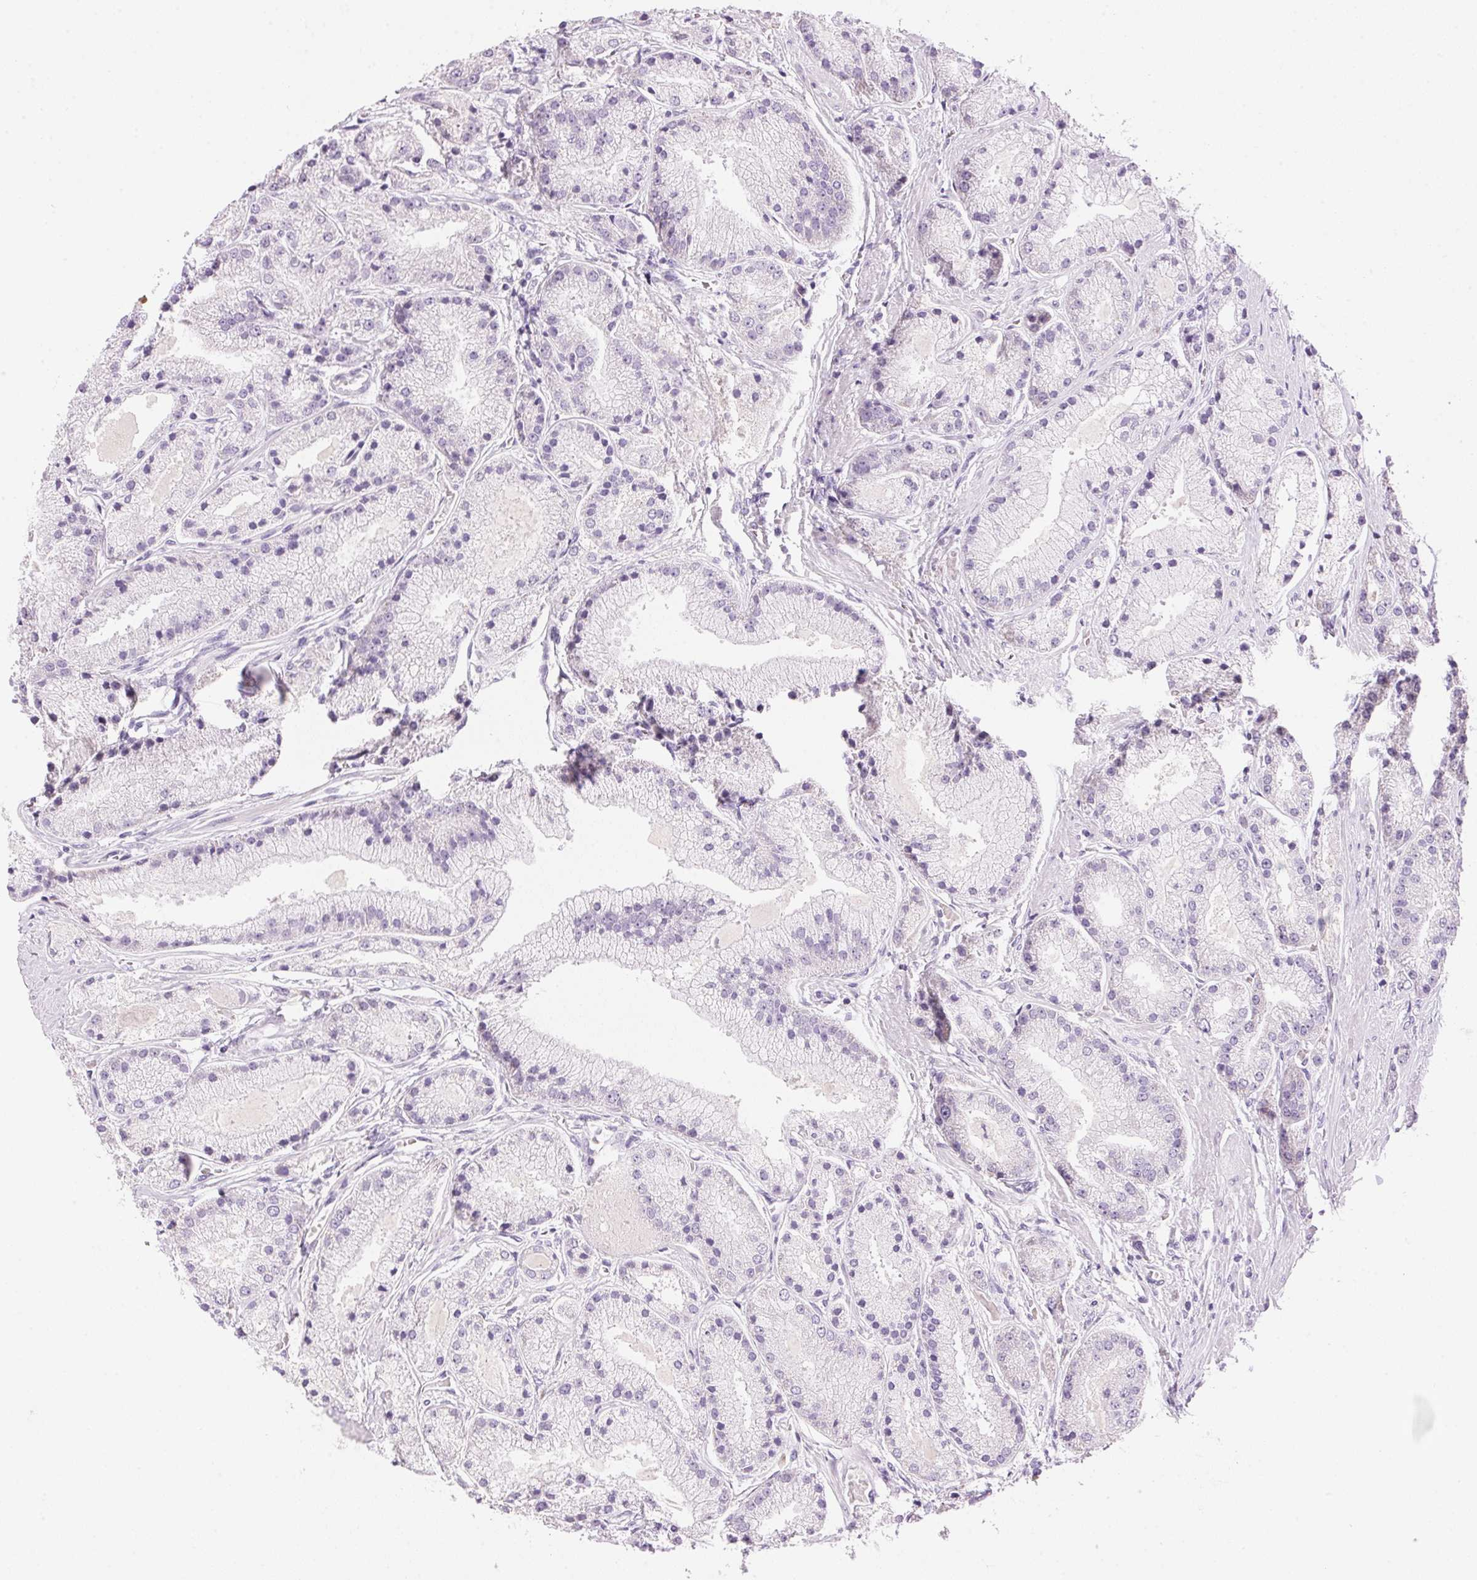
{"staining": {"intensity": "negative", "quantity": "none", "location": "none"}, "tissue": "prostate cancer", "cell_type": "Tumor cells", "image_type": "cancer", "snomed": [{"axis": "morphology", "description": "Adenocarcinoma, High grade"}, {"axis": "topography", "description": "Prostate"}], "caption": "Immunohistochemical staining of human prostate cancer reveals no significant staining in tumor cells.", "gene": "HSD17B2", "patient": {"sex": "male", "age": 67}}